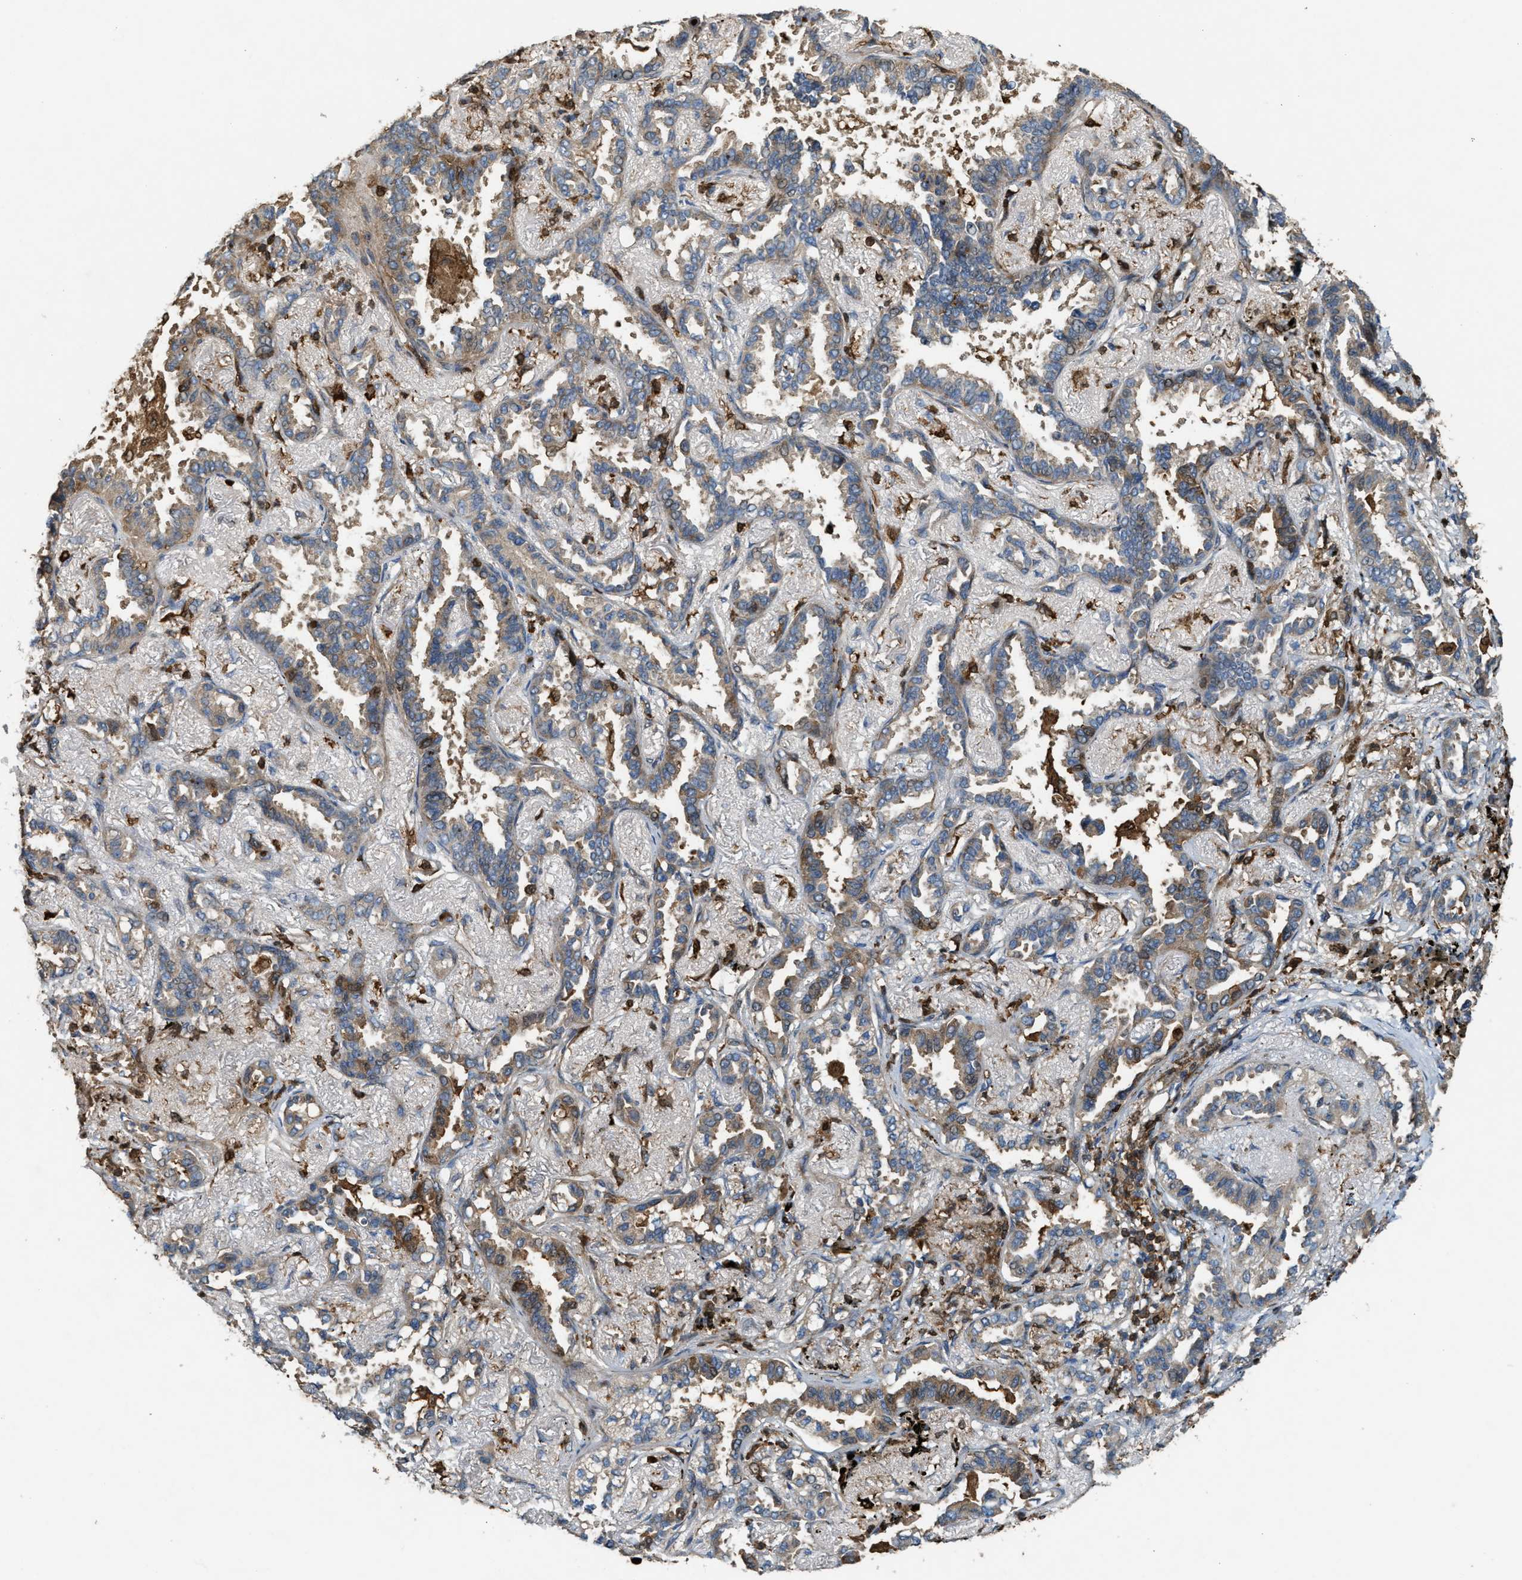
{"staining": {"intensity": "moderate", "quantity": "25%-75%", "location": "cytoplasmic/membranous"}, "tissue": "lung cancer", "cell_type": "Tumor cells", "image_type": "cancer", "snomed": [{"axis": "morphology", "description": "Adenocarcinoma, NOS"}, {"axis": "topography", "description": "Lung"}], "caption": "There is medium levels of moderate cytoplasmic/membranous expression in tumor cells of lung cancer, as demonstrated by immunohistochemical staining (brown color).", "gene": "SERPINB5", "patient": {"sex": "male", "age": 59}}